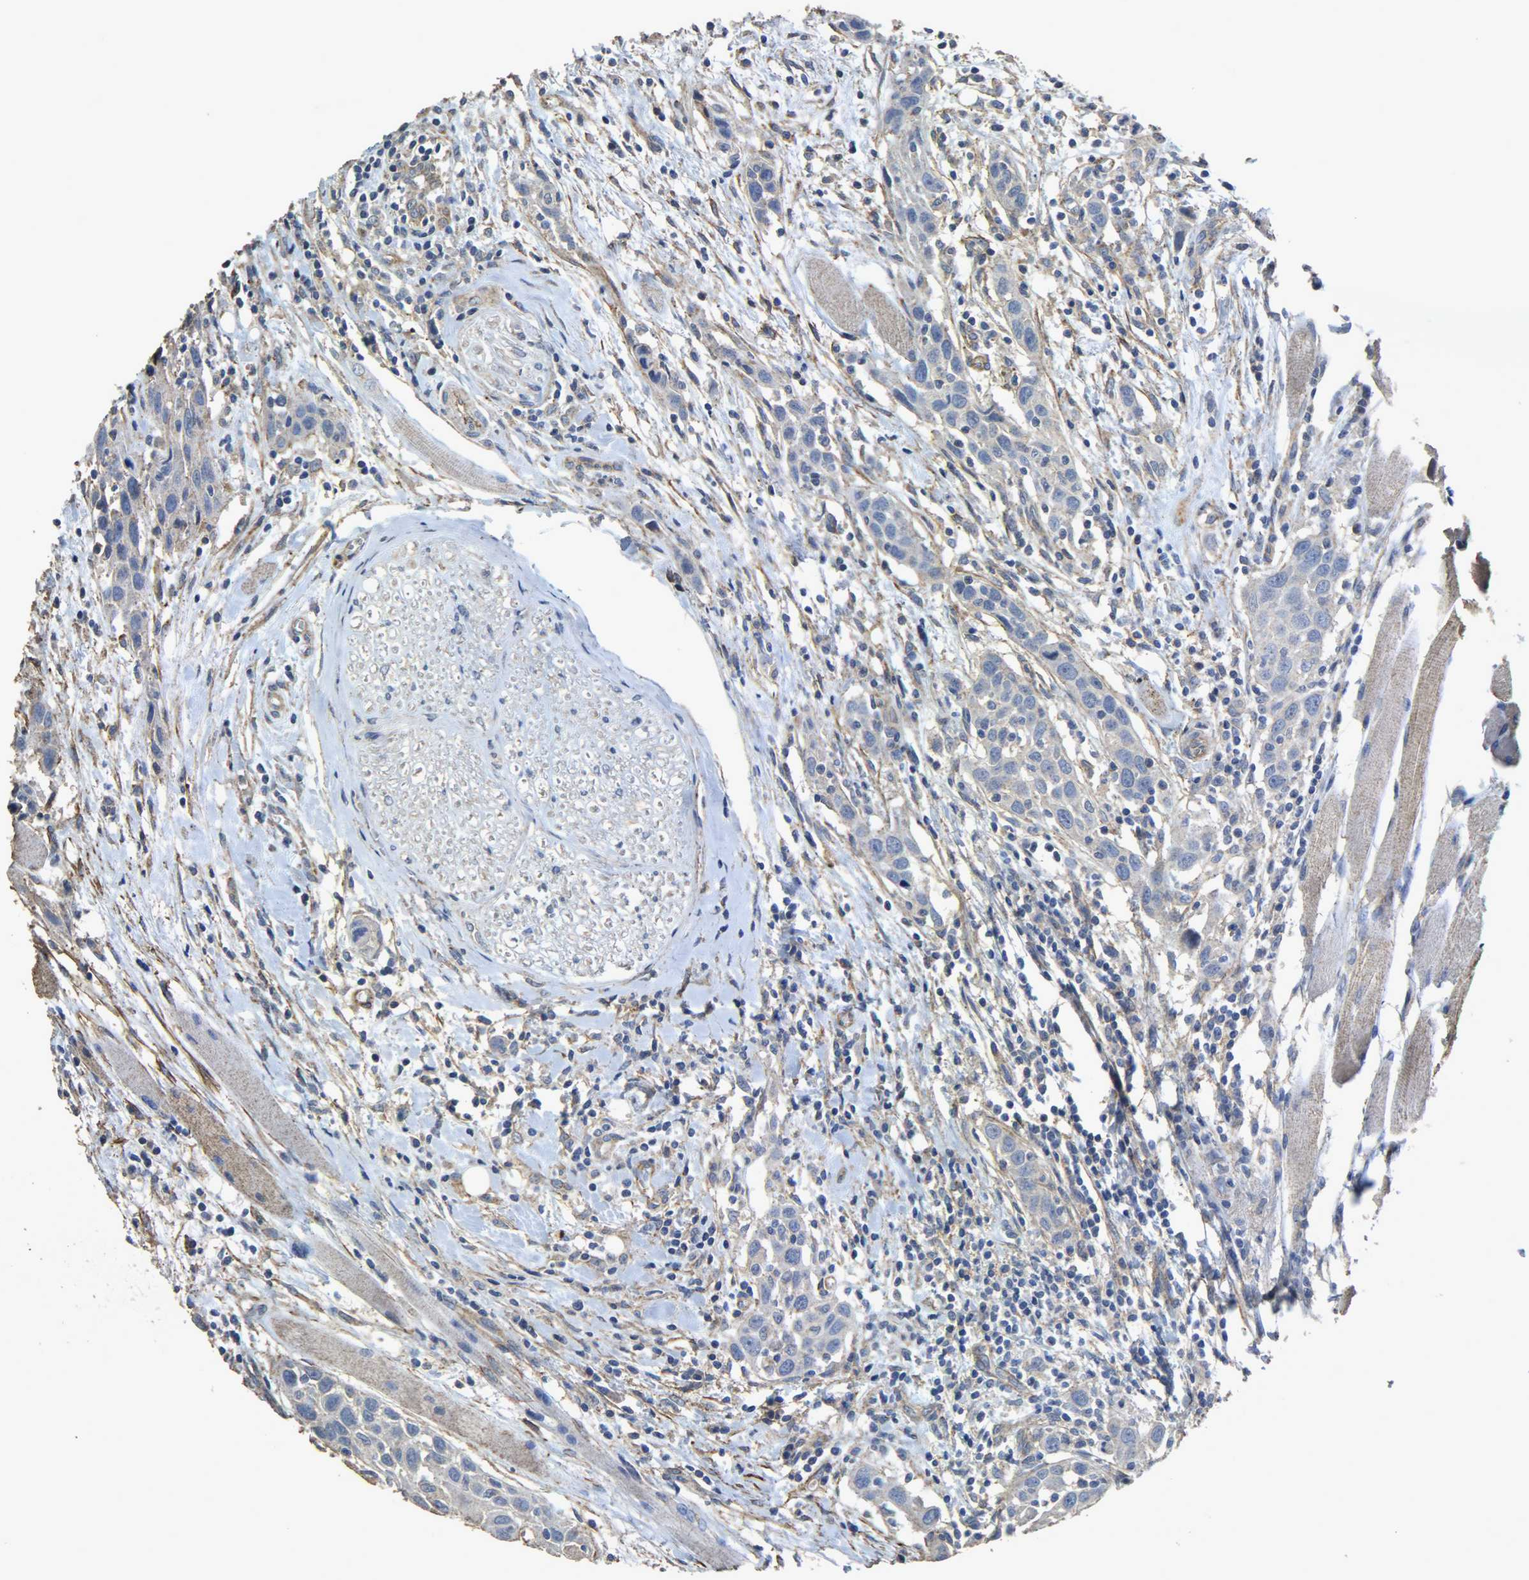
{"staining": {"intensity": "negative", "quantity": "none", "location": "none"}, "tissue": "head and neck cancer", "cell_type": "Tumor cells", "image_type": "cancer", "snomed": [{"axis": "morphology", "description": "Normal tissue, NOS"}, {"axis": "morphology", "description": "Squamous cell carcinoma, NOS"}, {"axis": "topography", "description": "Oral tissue"}, {"axis": "topography", "description": "Head-Neck"}], "caption": "The image displays no staining of tumor cells in head and neck cancer.", "gene": "TPM4", "patient": {"sex": "female", "age": 50}}